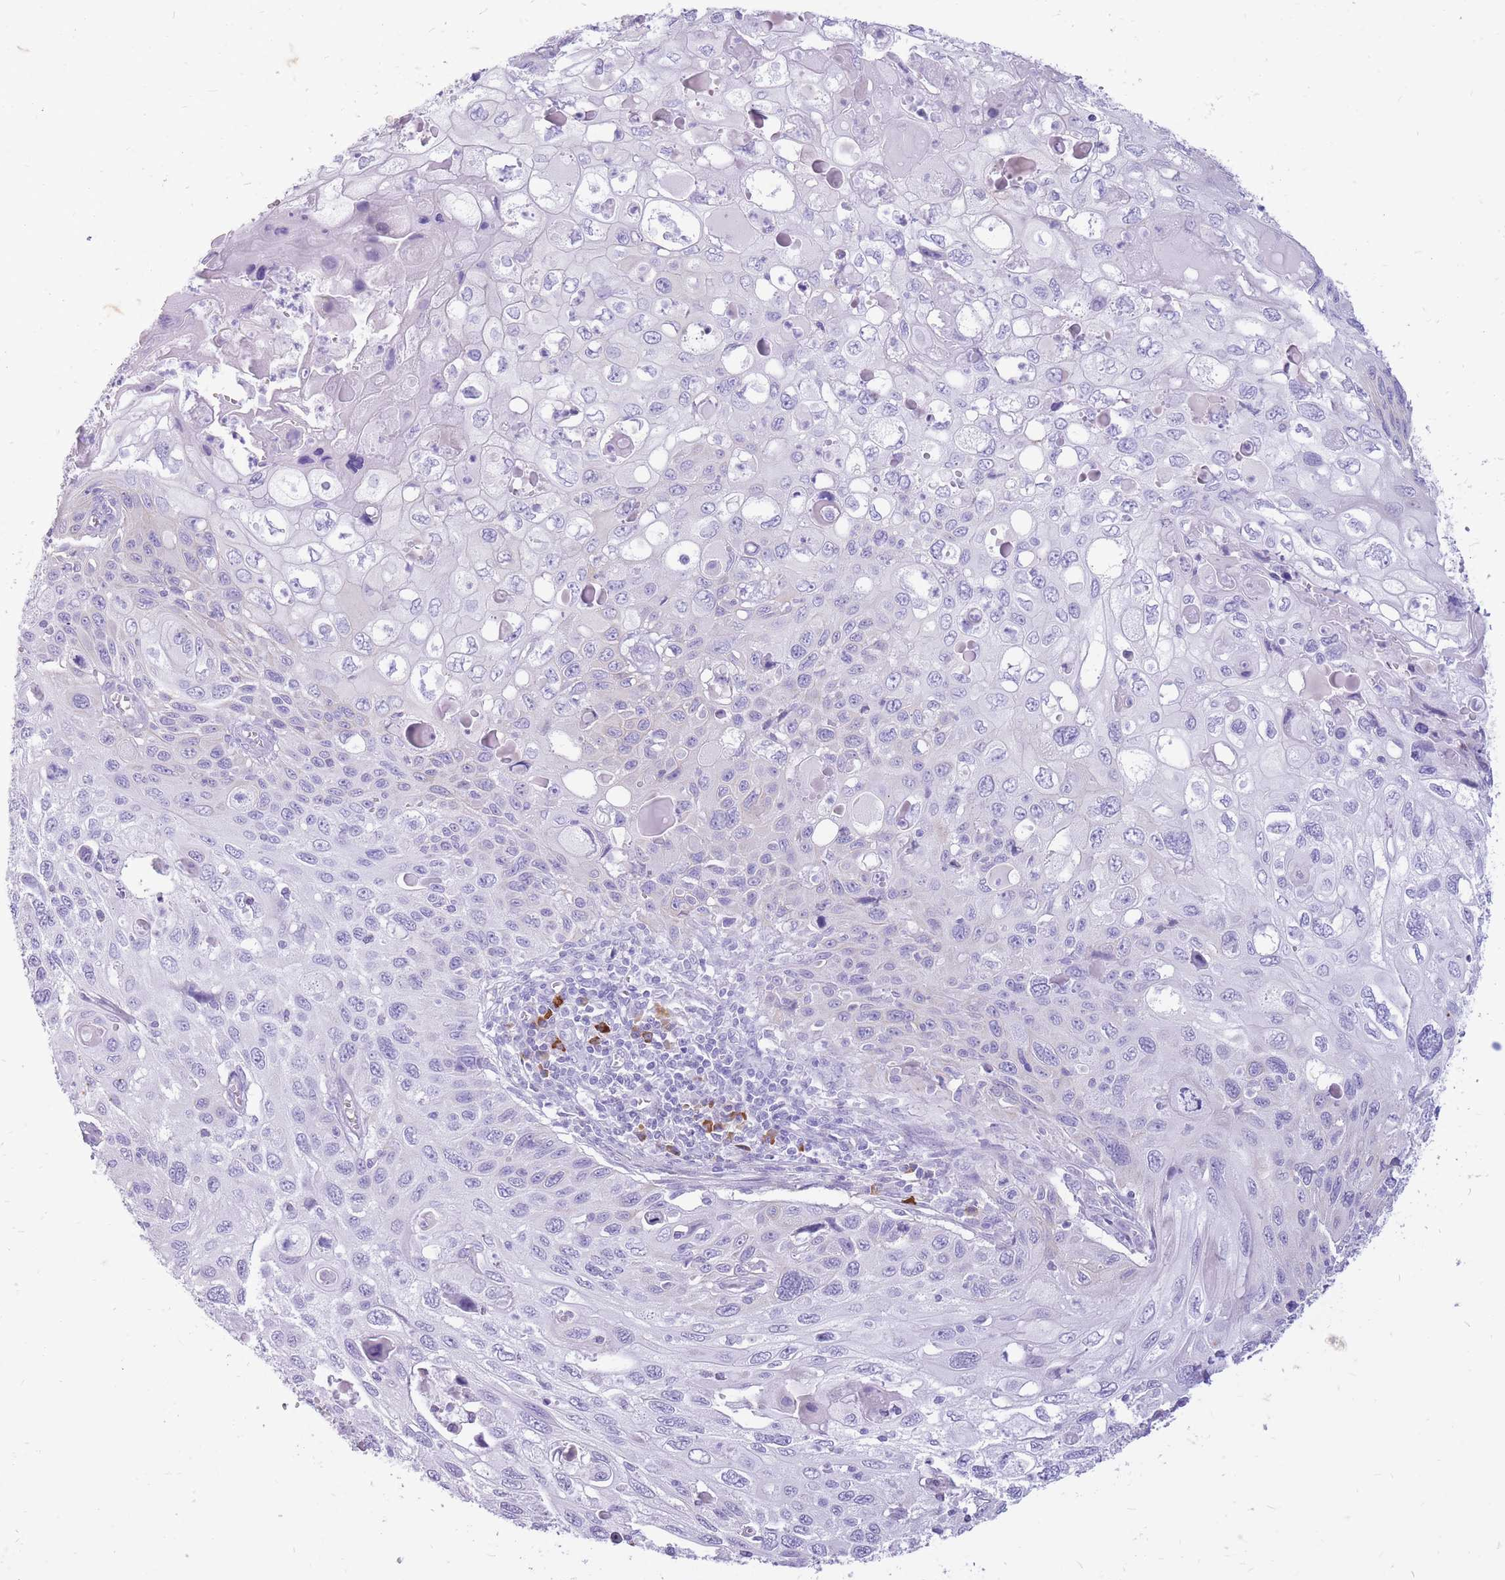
{"staining": {"intensity": "negative", "quantity": "none", "location": "none"}, "tissue": "cervical cancer", "cell_type": "Tumor cells", "image_type": "cancer", "snomed": [{"axis": "morphology", "description": "Squamous cell carcinoma, NOS"}, {"axis": "topography", "description": "Cervix"}], "caption": "Immunohistochemical staining of cervical cancer shows no significant positivity in tumor cells. (Immunohistochemistry (ihc), brightfield microscopy, high magnification).", "gene": "ZFP37", "patient": {"sex": "female", "age": 70}}